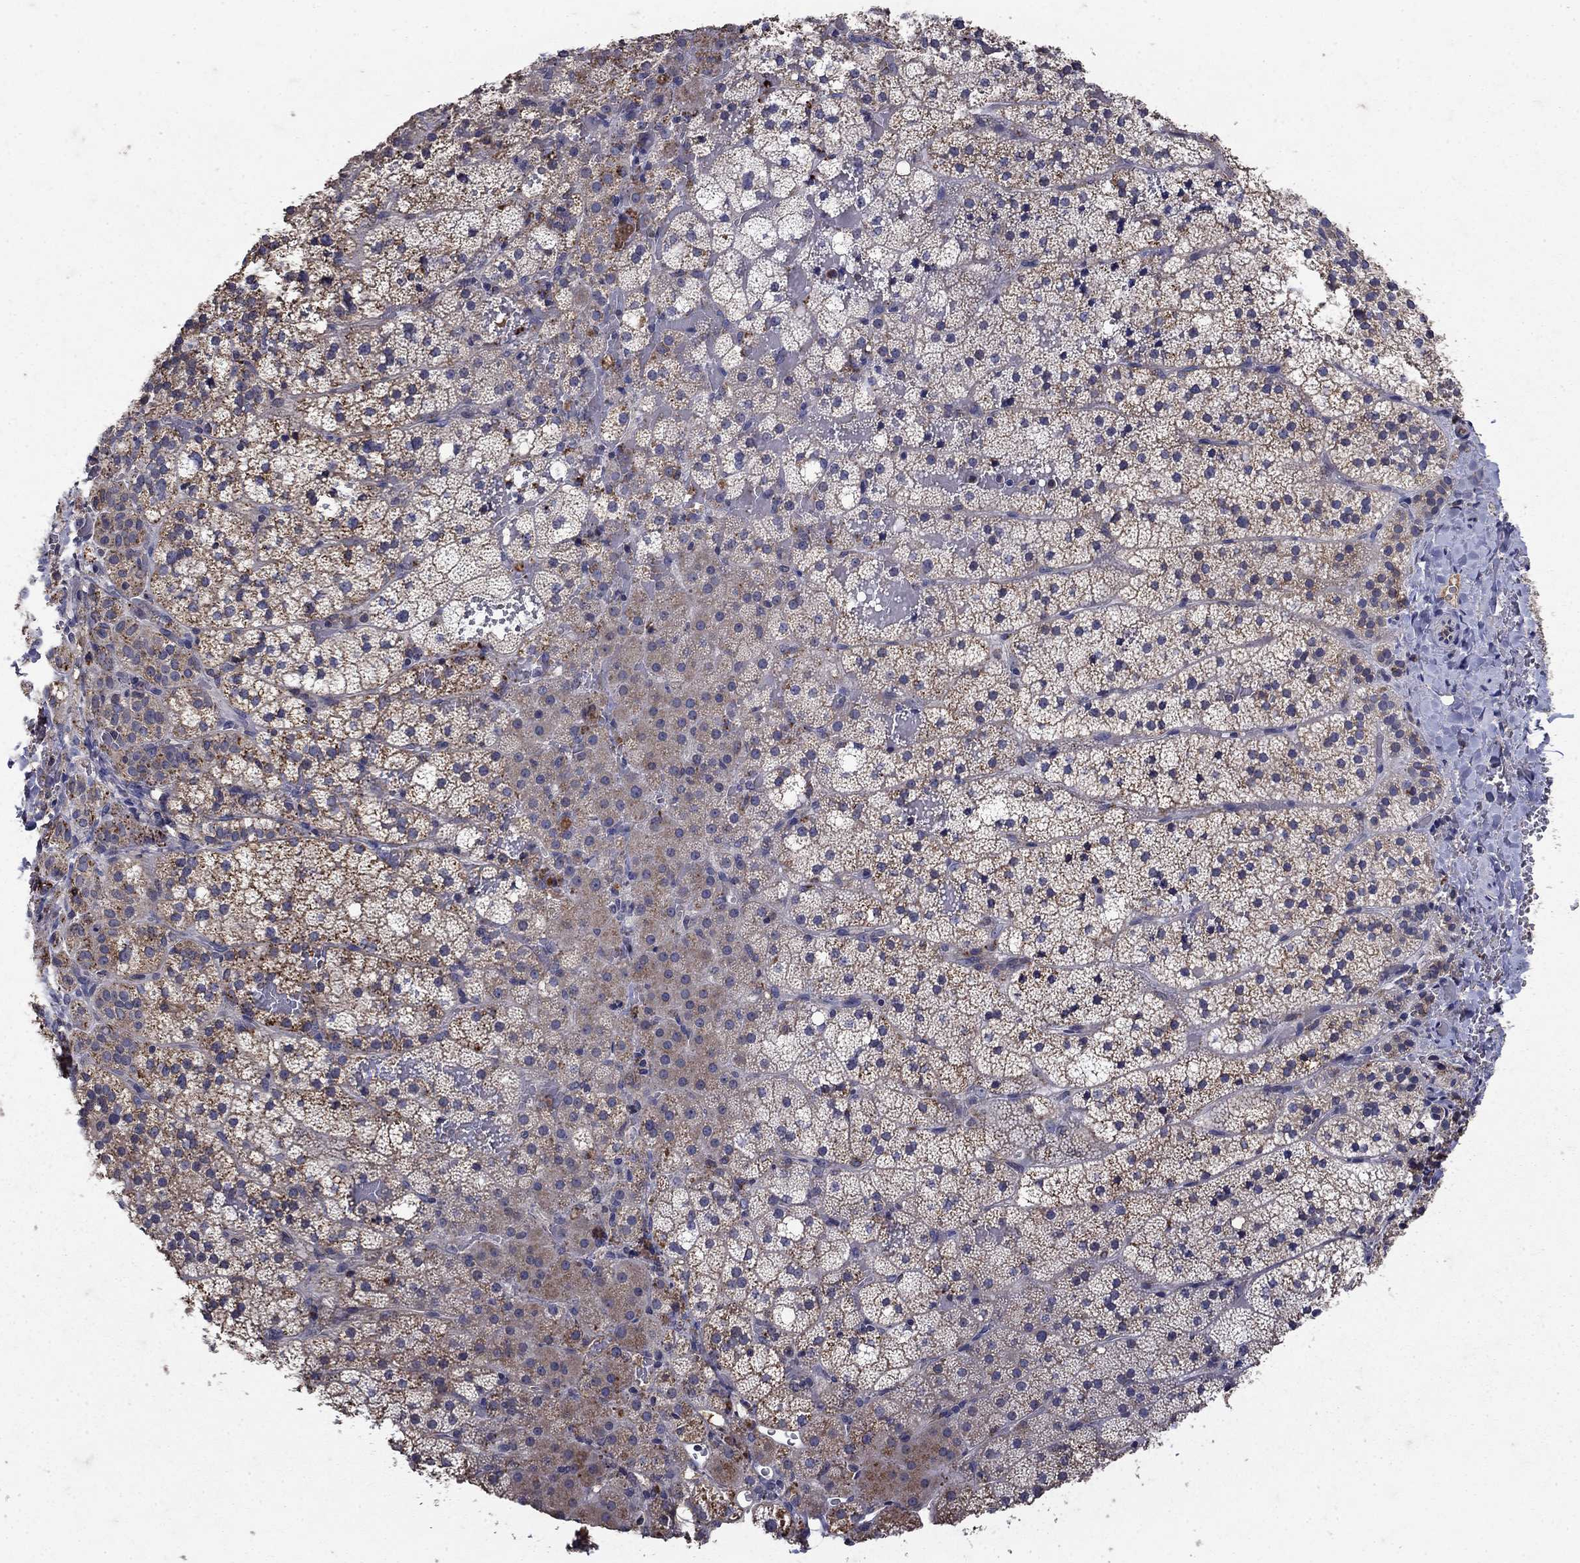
{"staining": {"intensity": "moderate", "quantity": "25%-75%", "location": "cytoplasmic/membranous"}, "tissue": "adrenal gland", "cell_type": "Glandular cells", "image_type": "normal", "snomed": [{"axis": "morphology", "description": "Normal tissue, NOS"}, {"axis": "topography", "description": "Adrenal gland"}], "caption": "Approximately 25%-75% of glandular cells in normal human adrenal gland display moderate cytoplasmic/membranous protein staining as visualized by brown immunohistochemical staining.", "gene": "NPC2", "patient": {"sex": "male", "age": 53}}